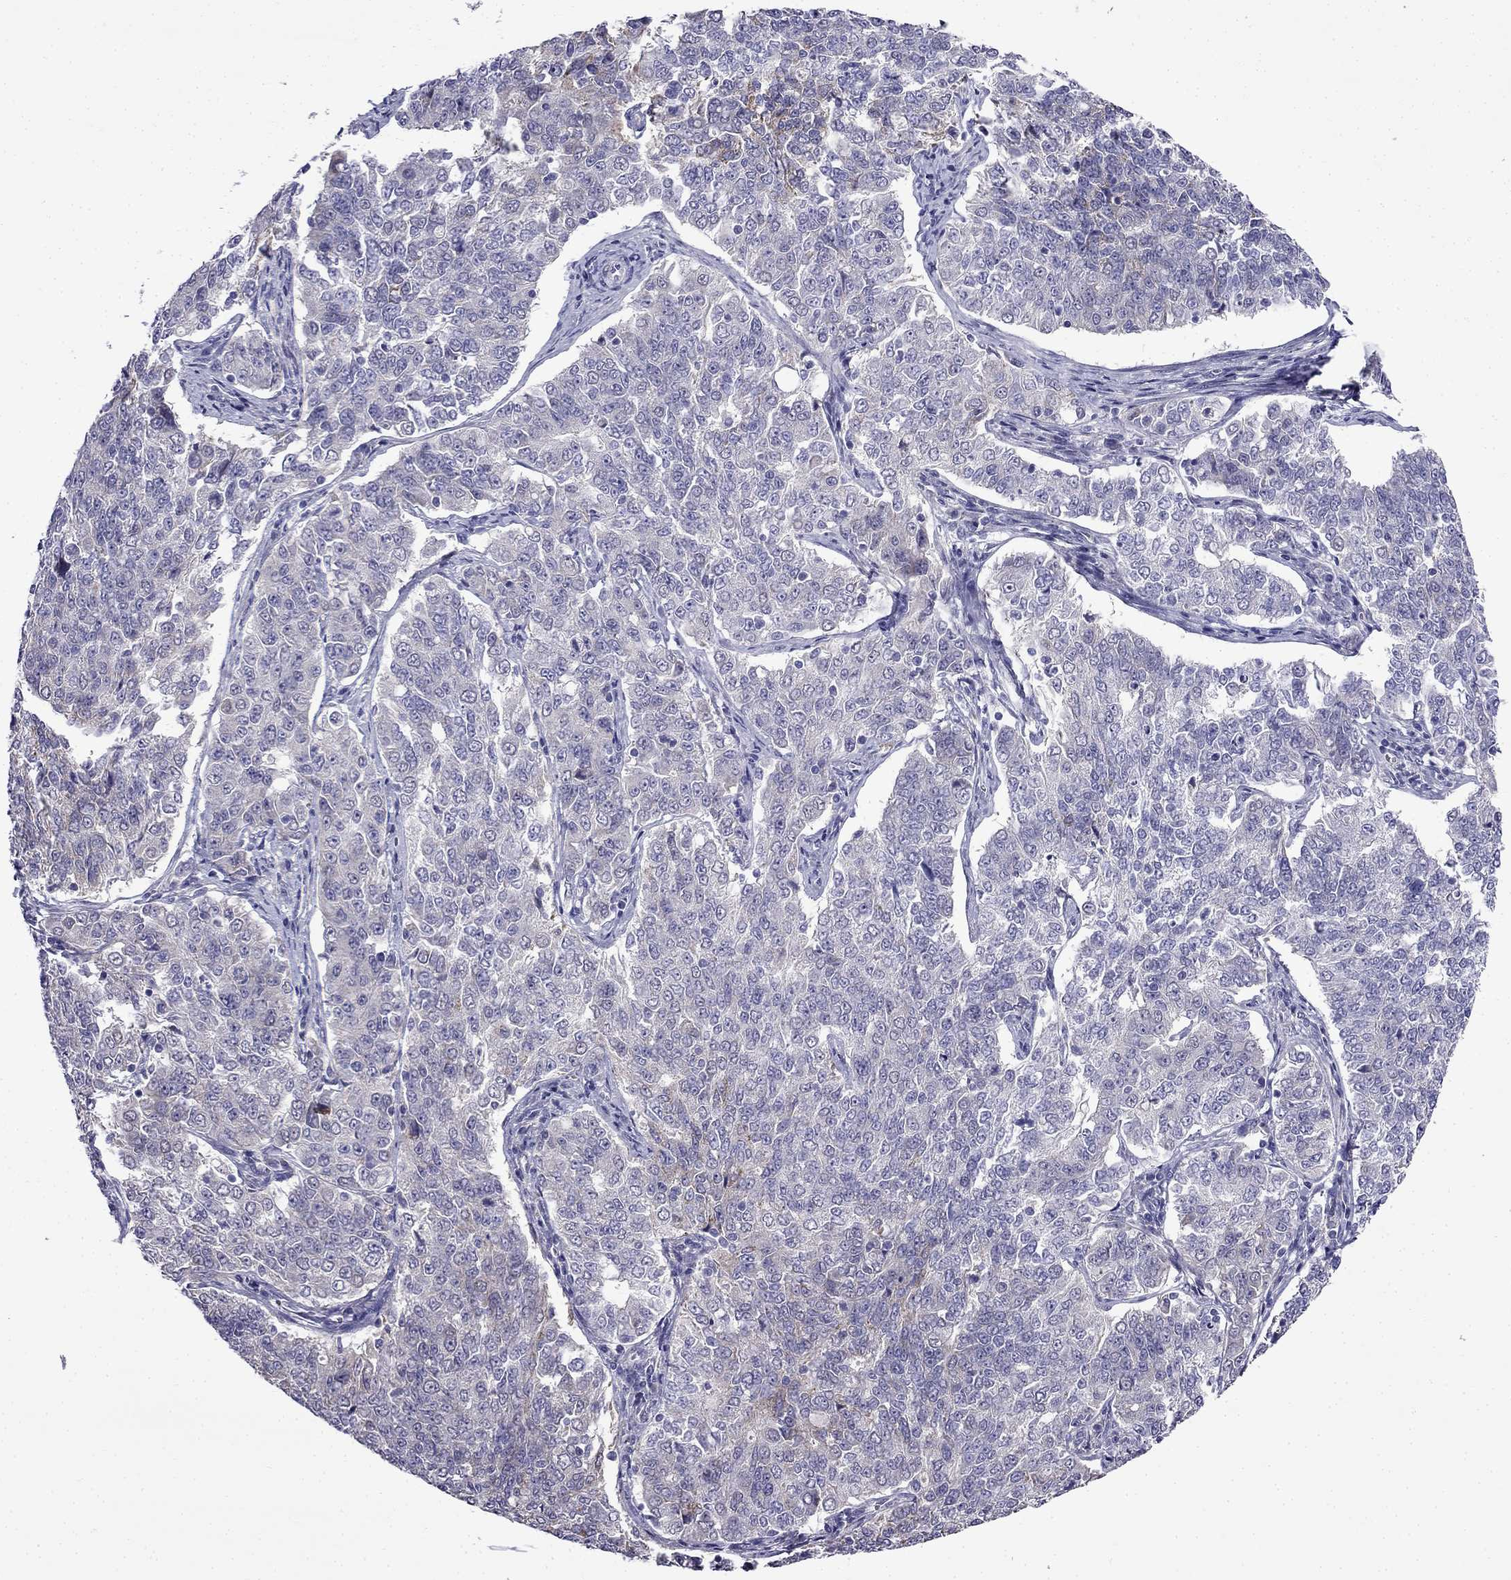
{"staining": {"intensity": "negative", "quantity": "none", "location": "none"}, "tissue": "endometrial cancer", "cell_type": "Tumor cells", "image_type": "cancer", "snomed": [{"axis": "morphology", "description": "Adenocarcinoma, NOS"}, {"axis": "topography", "description": "Endometrium"}], "caption": "Endometrial adenocarcinoma stained for a protein using immunohistochemistry (IHC) shows no staining tumor cells.", "gene": "PI16", "patient": {"sex": "female", "age": 43}}